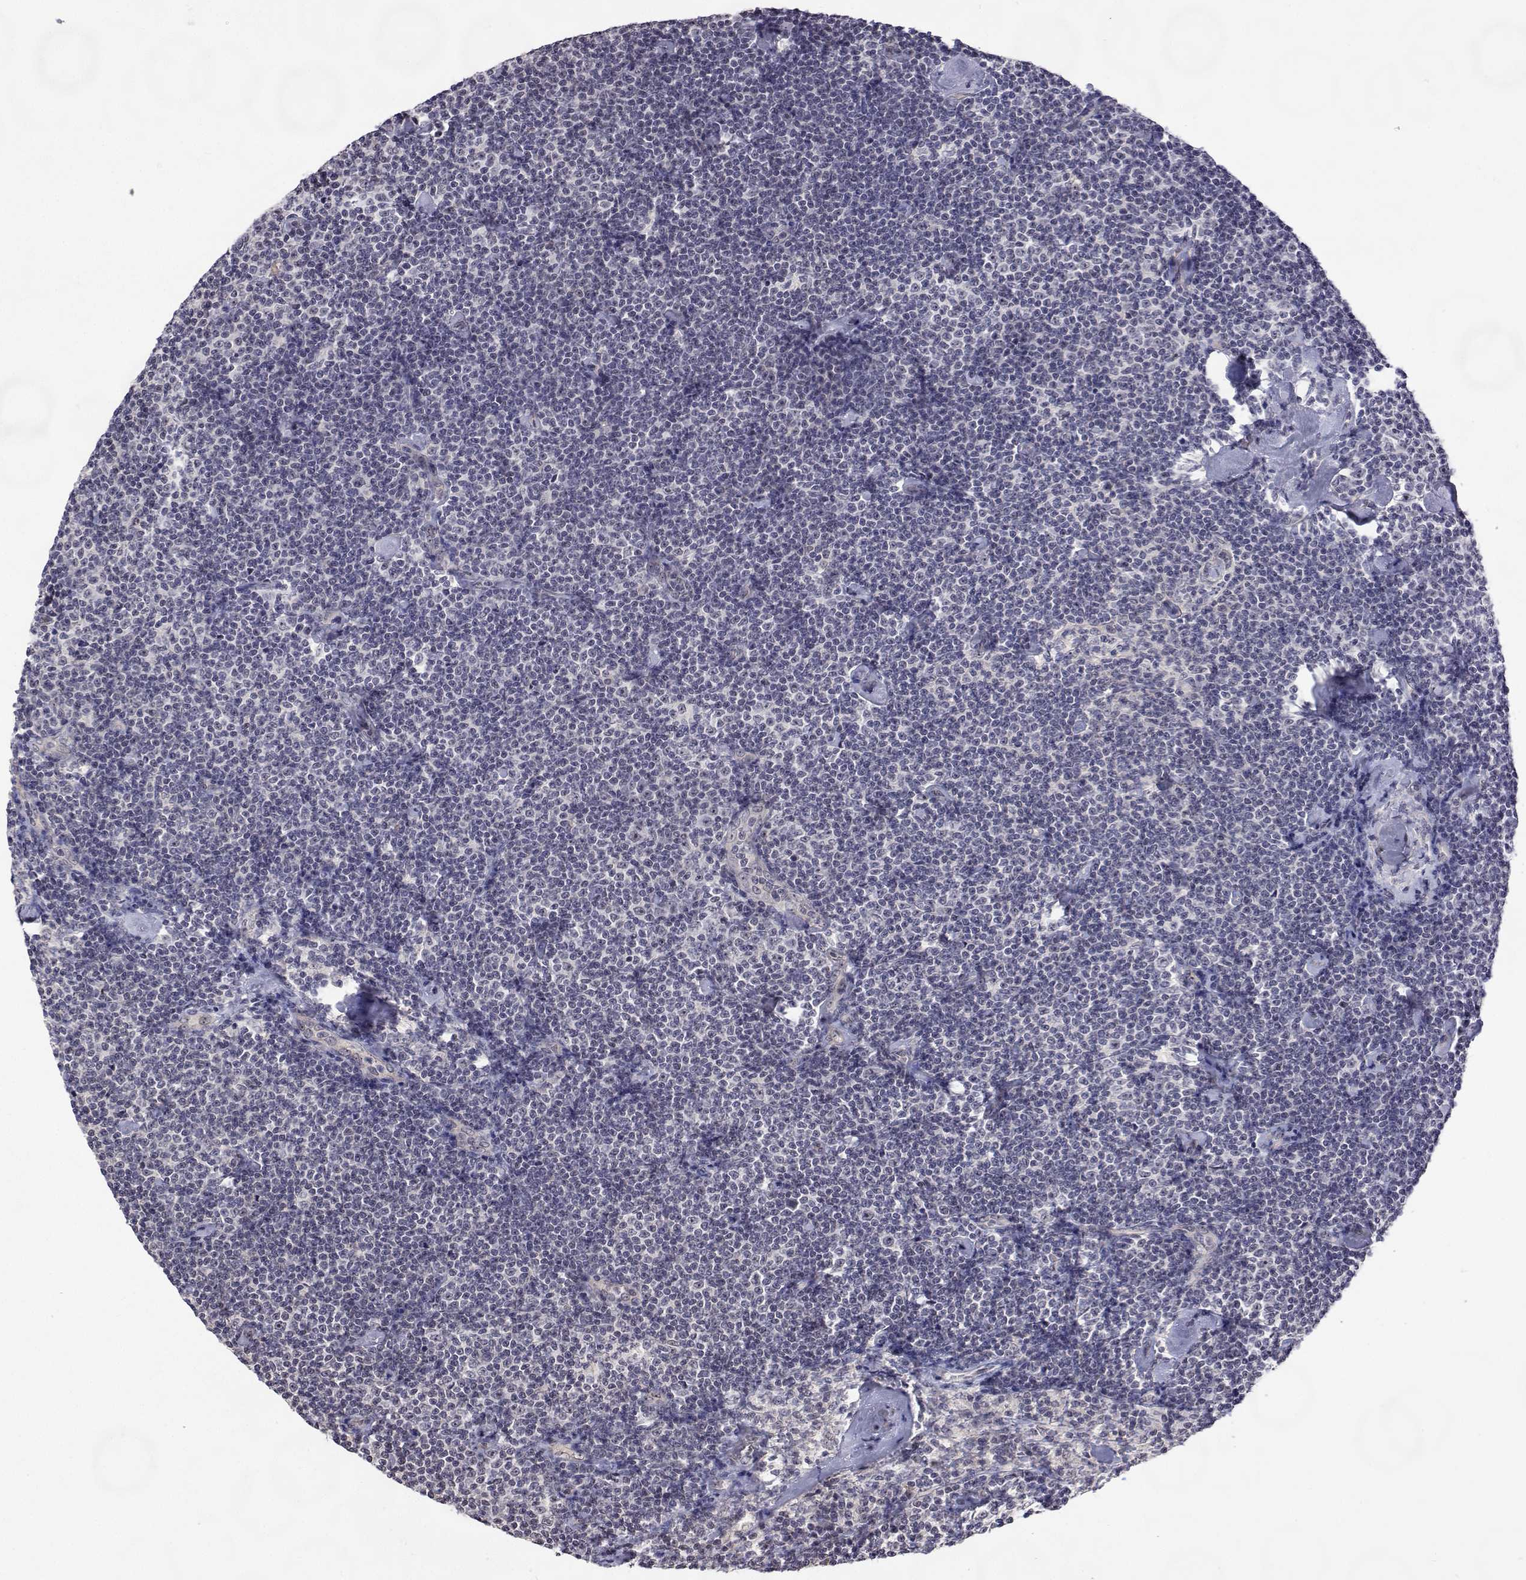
{"staining": {"intensity": "negative", "quantity": "none", "location": "none"}, "tissue": "lymphoma", "cell_type": "Tumor cells", "image_type": "cancer", "snomed": [{"axis": "morphology", "description": "Malignant lymphoma, non-Hodgkin's type, Low grade"}, {"axis": "topography", "description": "Lymph node"}], "caption": "High magnification brightfield microscopy of lymphoma stained with DAB (3,3'-diaminobenzidine) (brown) and counterstained with hematoxylin (blue): tumor cells show no significant positivity. (DAB (3,3'-diaminobenzidine) immunohistochemistry with hematoxylin counter stain).", "gene": "NHP2", "patient": {"sex": "male", "age": 81}}